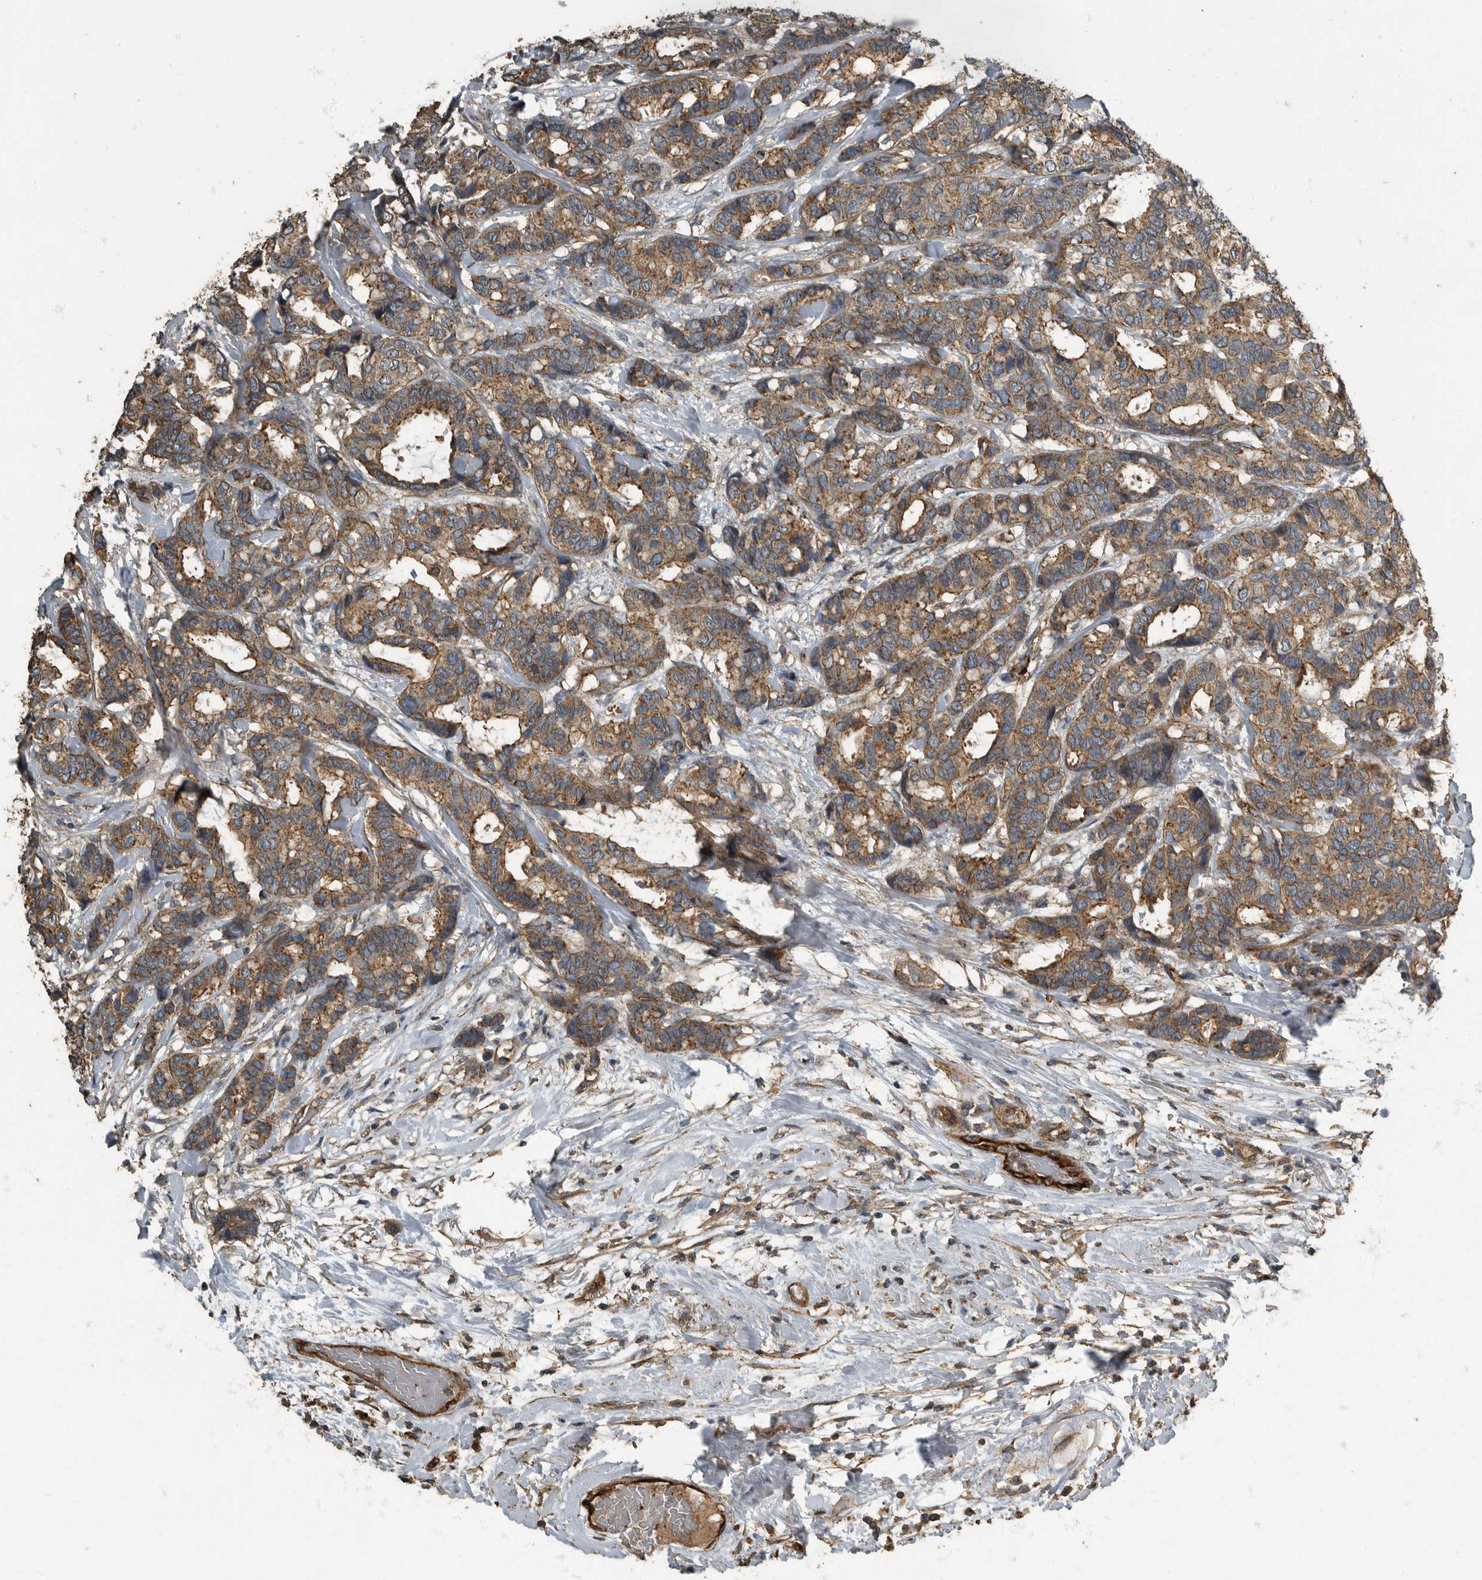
{"staining": {"intensity": "moderate", "quantity": ">75%", "location": "cytoplasmic/membranous"}, "tissue": "breast cancer", "cell_type": "Tumor cells", "image_type": "cancer", "snomed": [{"axis": "morphology", "description": "Duct carcinoma"}, {"axis": "topography", "description": "Breast"}], "caption": "Breast infiltrating ductal carcinoma stained with a protein marker reveals moderate staining in tumor cells.", "gene": "IL15RA", "patient": {"sex": "female", "age": 87}}